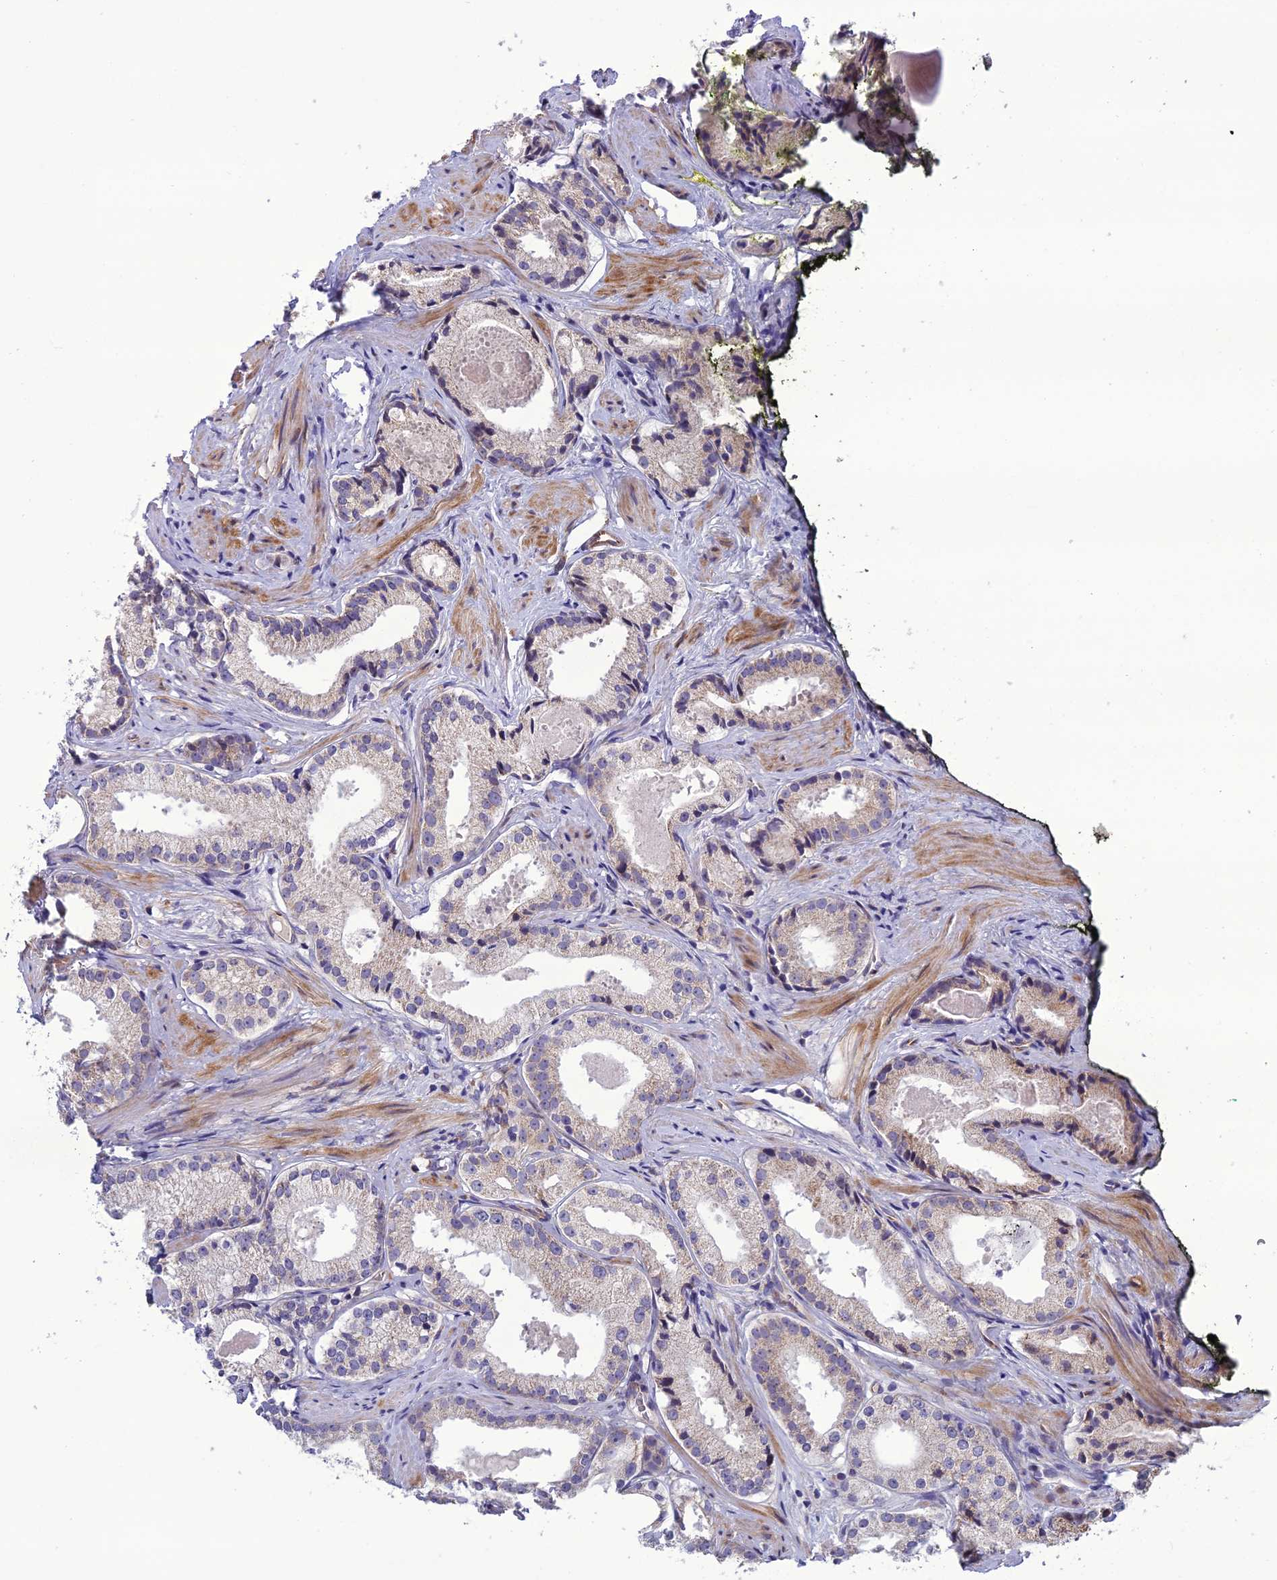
{"staining": {"intensity": "negative", "quantity": "none", "location": "none"}, "tissue": "prostate cancer", "cell_type": "Tumor cells", "image_type": "cancer", "snomed": [{"axis": "morphology", "description": "Adenocarcinoma, Low grade"}, {"axis": "topography", "description": "Prostate"}], "caption": "High magnification brightfield microscopy of low-grade adenocarcinoma (prostate) stained with DAB (3,3'-diaminobenzidine) (brown) and counterstained with hematoxylin (blue): tumor cells show no significant positivity.", "gene": "NODAL", "patient": {"sex": "male", "age": 57}}